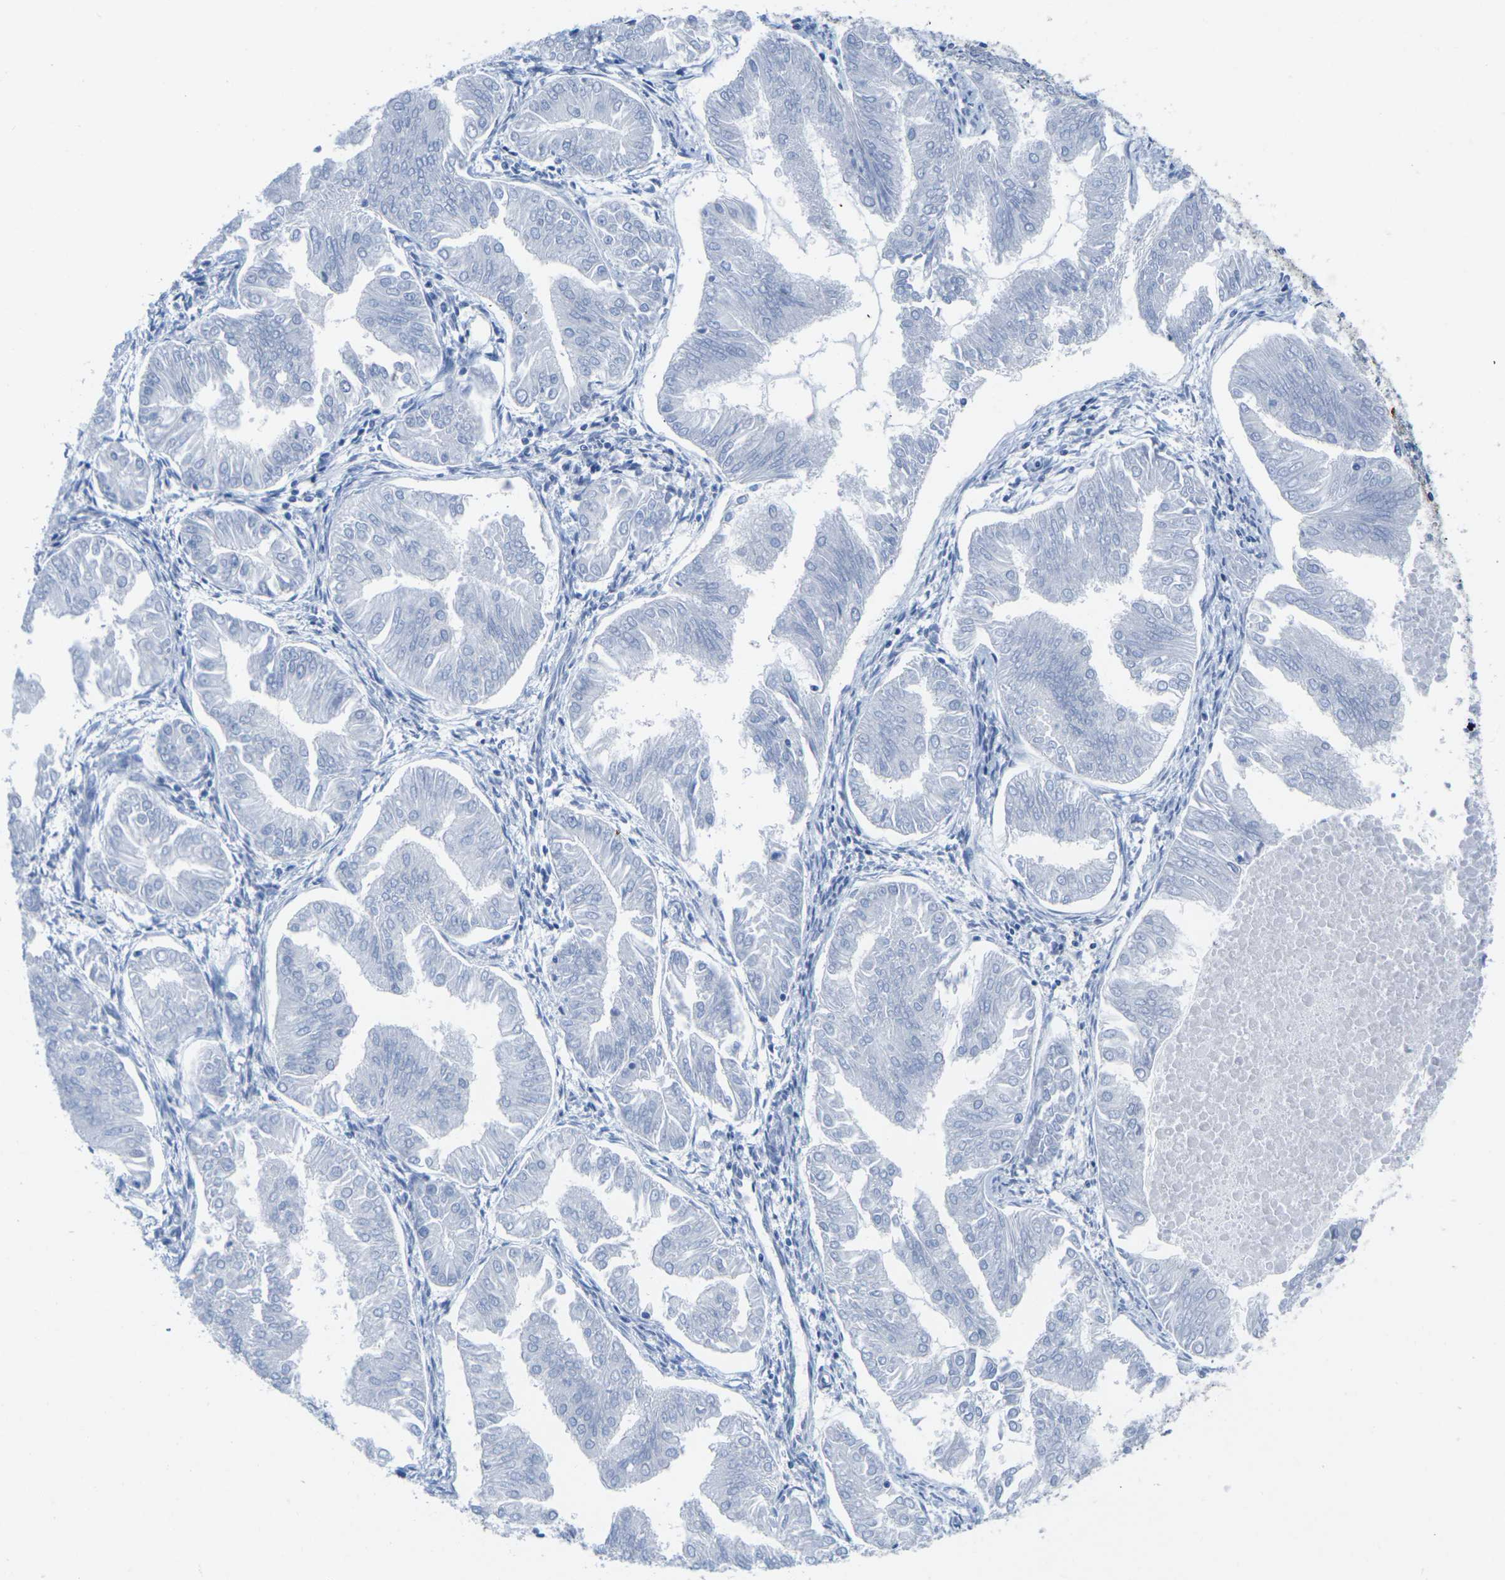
{"staining": {"intensity": "negative", "quantity": "none", "location": "none"}, "tissue": "endometrial cancer", "cell_type": "Tumor cells", "image_type": "cancer", "snomed": [{"axis": "morphology", "description": "Adenocarcinoma, NOS"}, {"axis": "topography", "description": "Endometrium"}], "caption": "Immunohistochemistry (IHC) of human endometrial cancer exhibits no expression in tumor cells.", "gene": "CNN1", "patient": {"sex": "female", "age": 53}}